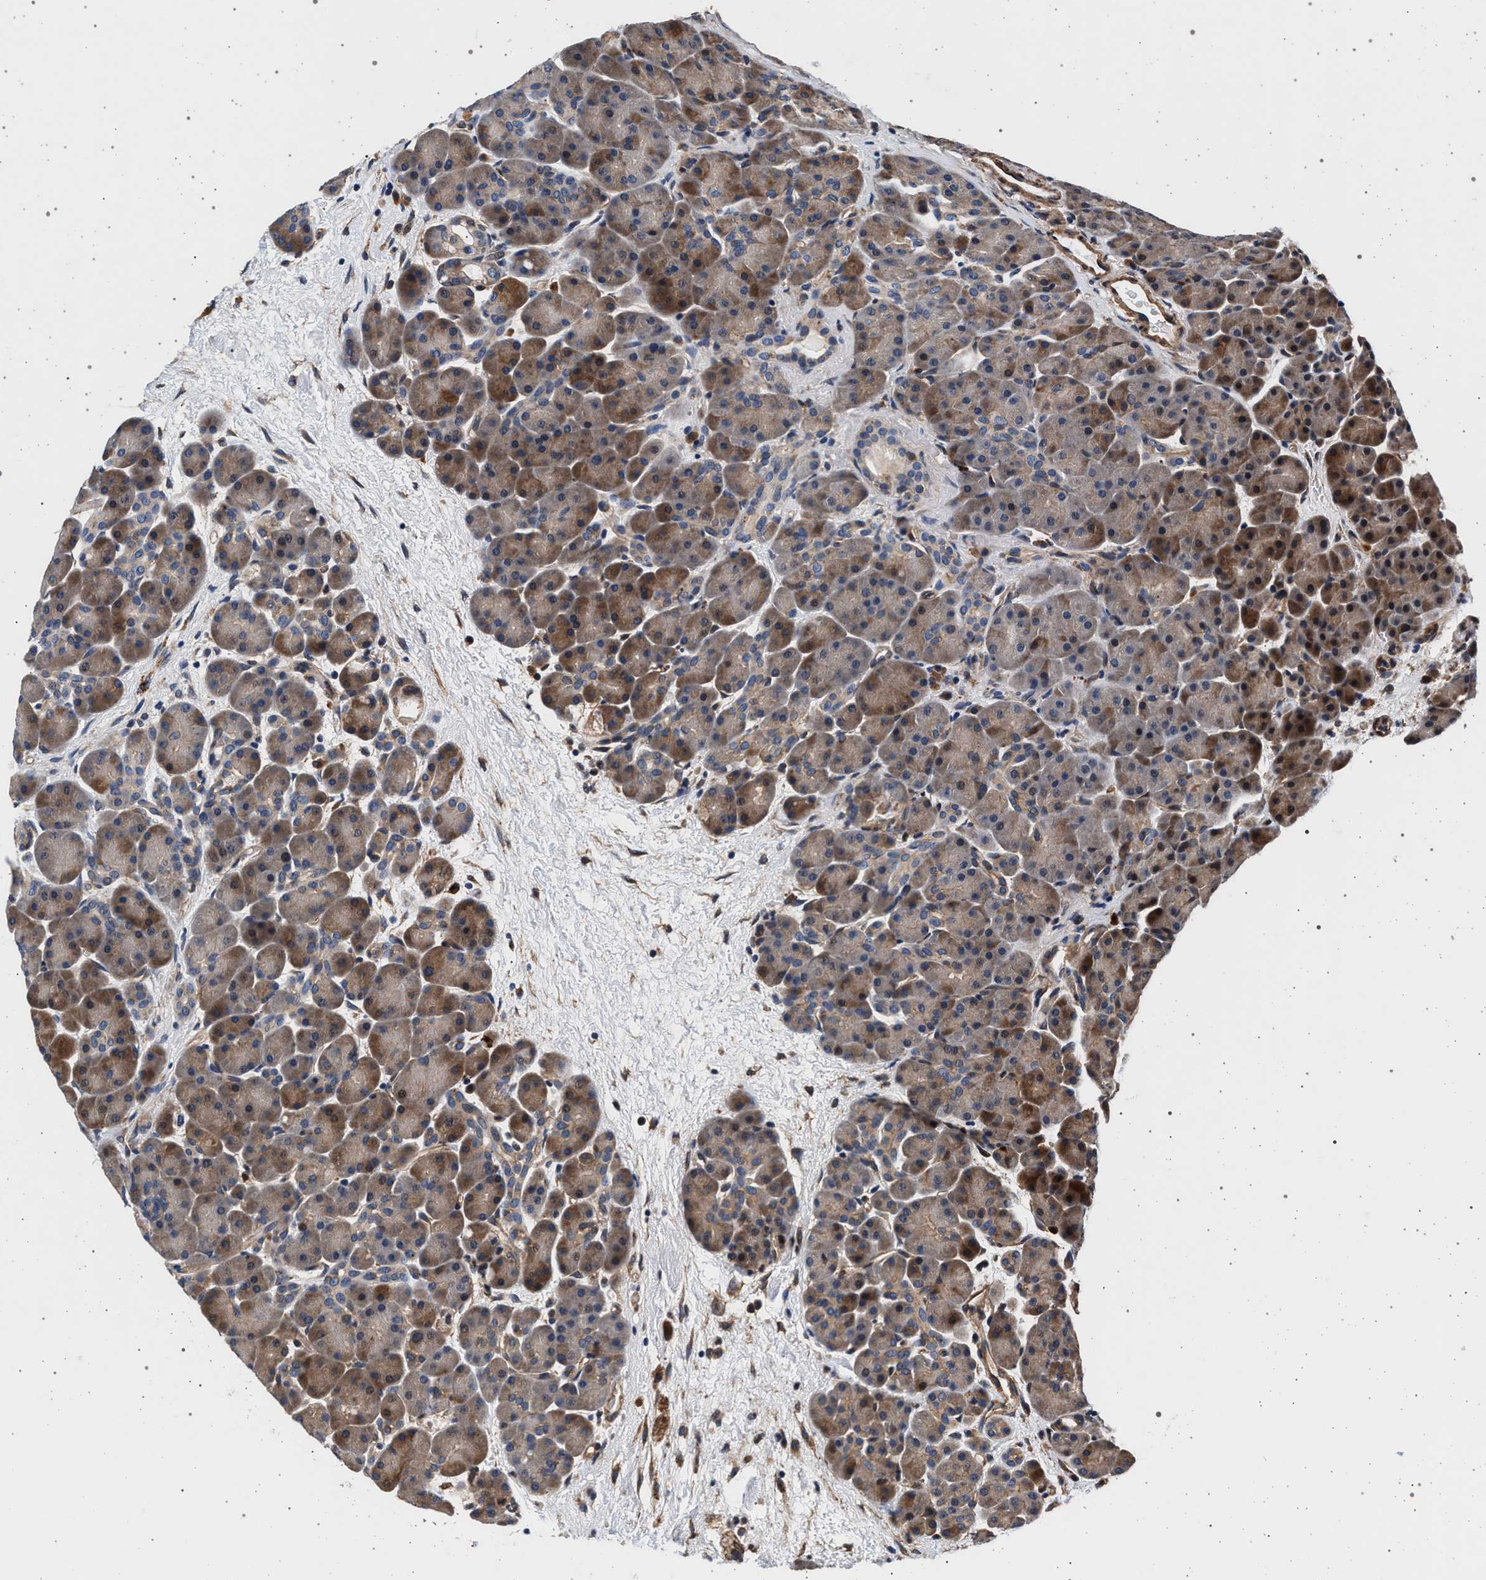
{"staining": {"intensity": "moderate", "quantity": "25%-75%", "location": "cytoplasmic/membranous"}, "tissue": "pancreas", "cell_type": "Exocrine glandular cells", "image_type": "normal", "snomed": [{"axis": "morphology", "description": "Normal tissue, NOS"}, {"axis": "topography", "description": "Pancreas"}], "caption": "High-magnification brightfield microscopy of unremarkable pancreas stained with DAB (brown) and counterstained with hematoxylin (blue). exocrine glandular cells exhibit moderate cytoplasmic/membranous expression is seen in approximately25%-75% of cells.", "gene": "KCNK6", "patient": {"sex": "male", "age": 66}}